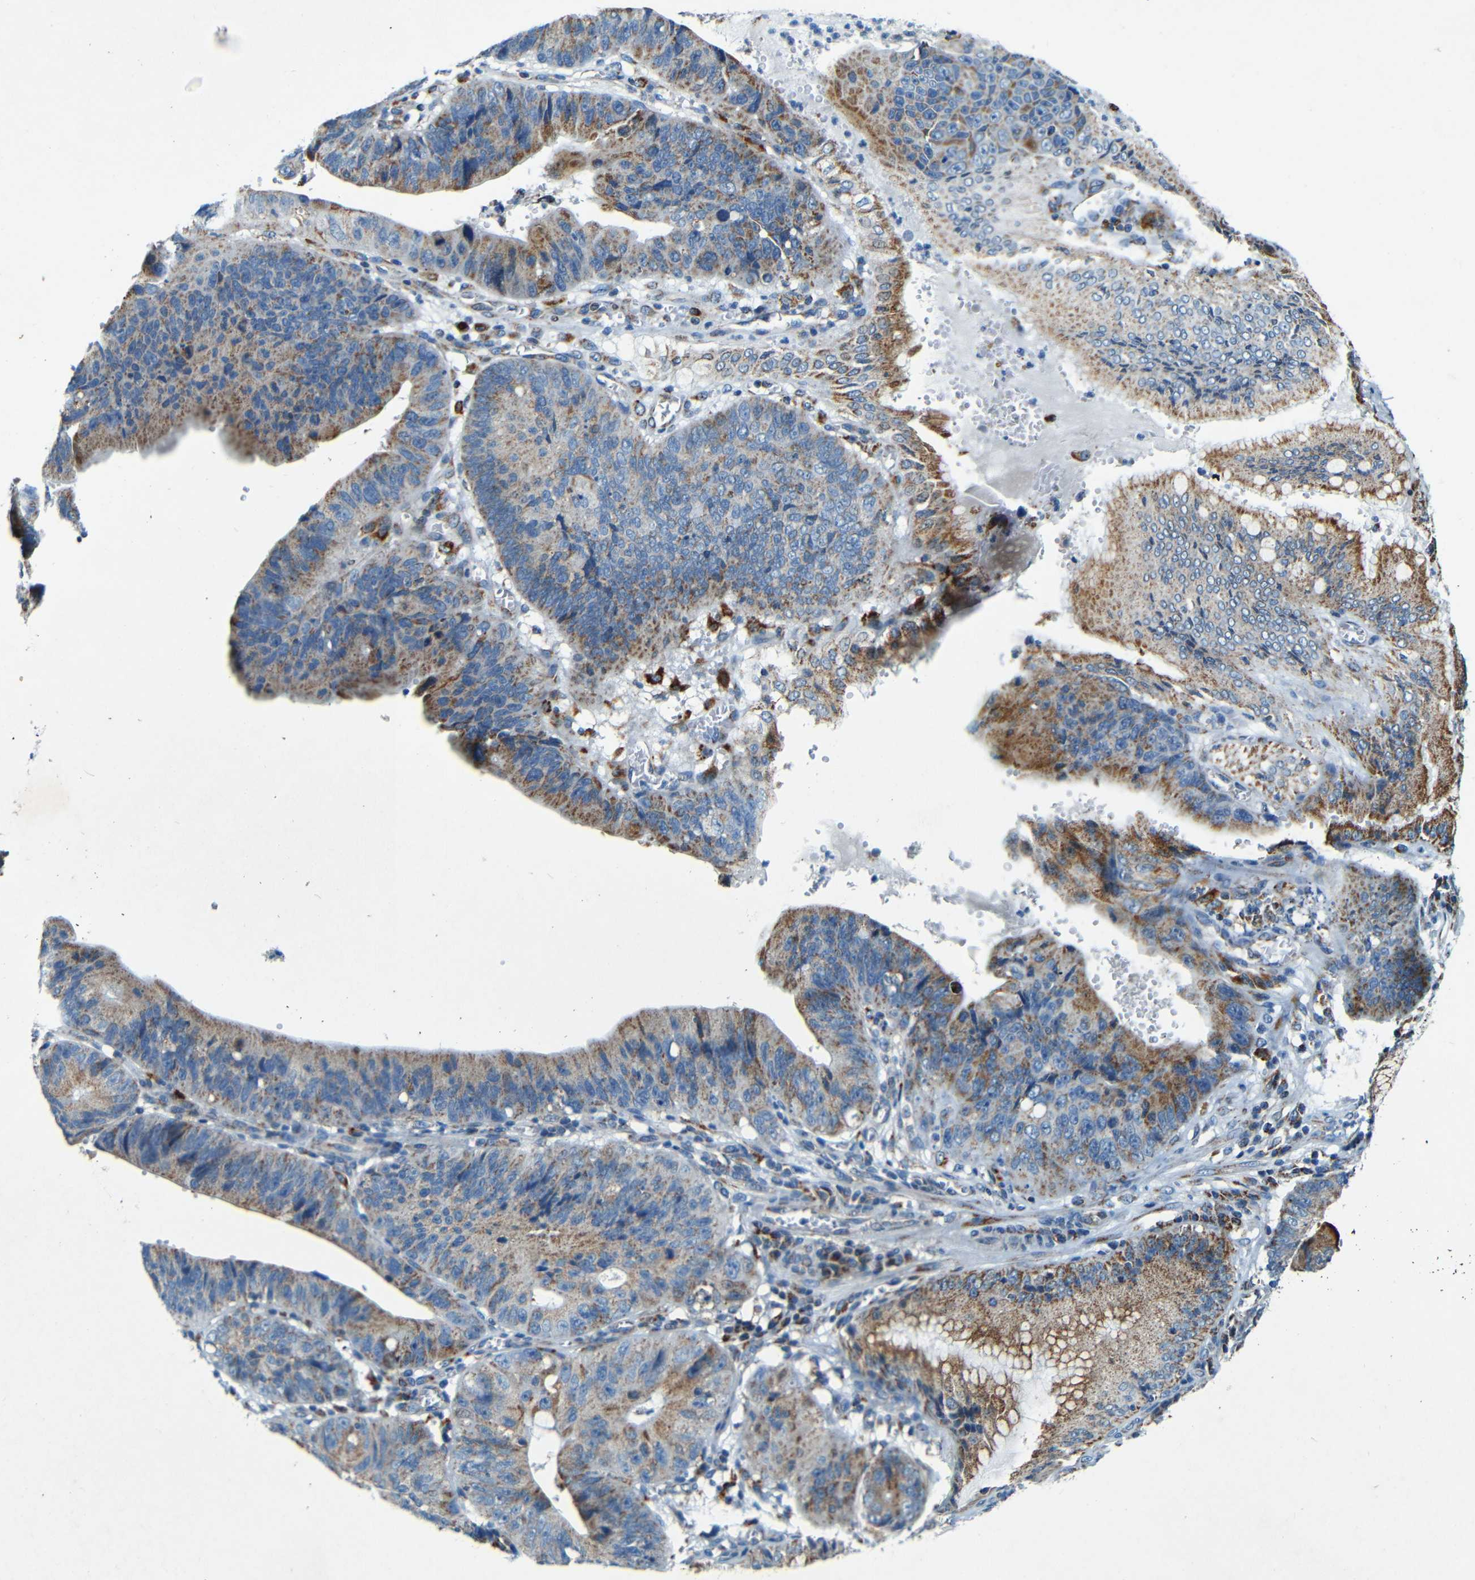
{"staining": {"intensity": "moderate", "quantity": ">75%", "location": "cytoplasmic/membranous"}, "tissue": "stomach cancer", "cell_type": "Tumor cells", "image_type": "cancer", "snomed": [{"axis": "morphology", "description": "Adenocarcinoma, NOS"}, {"axis": "topography", "description": "Stomach"}], "caption": "Moderate cytoplasmic/membranous staining is seen in about >75% of tumor cells in adenocarcinoma (stomach).", "gene": "WSCD2", "patient": {"sex": "male", "age": 59}}